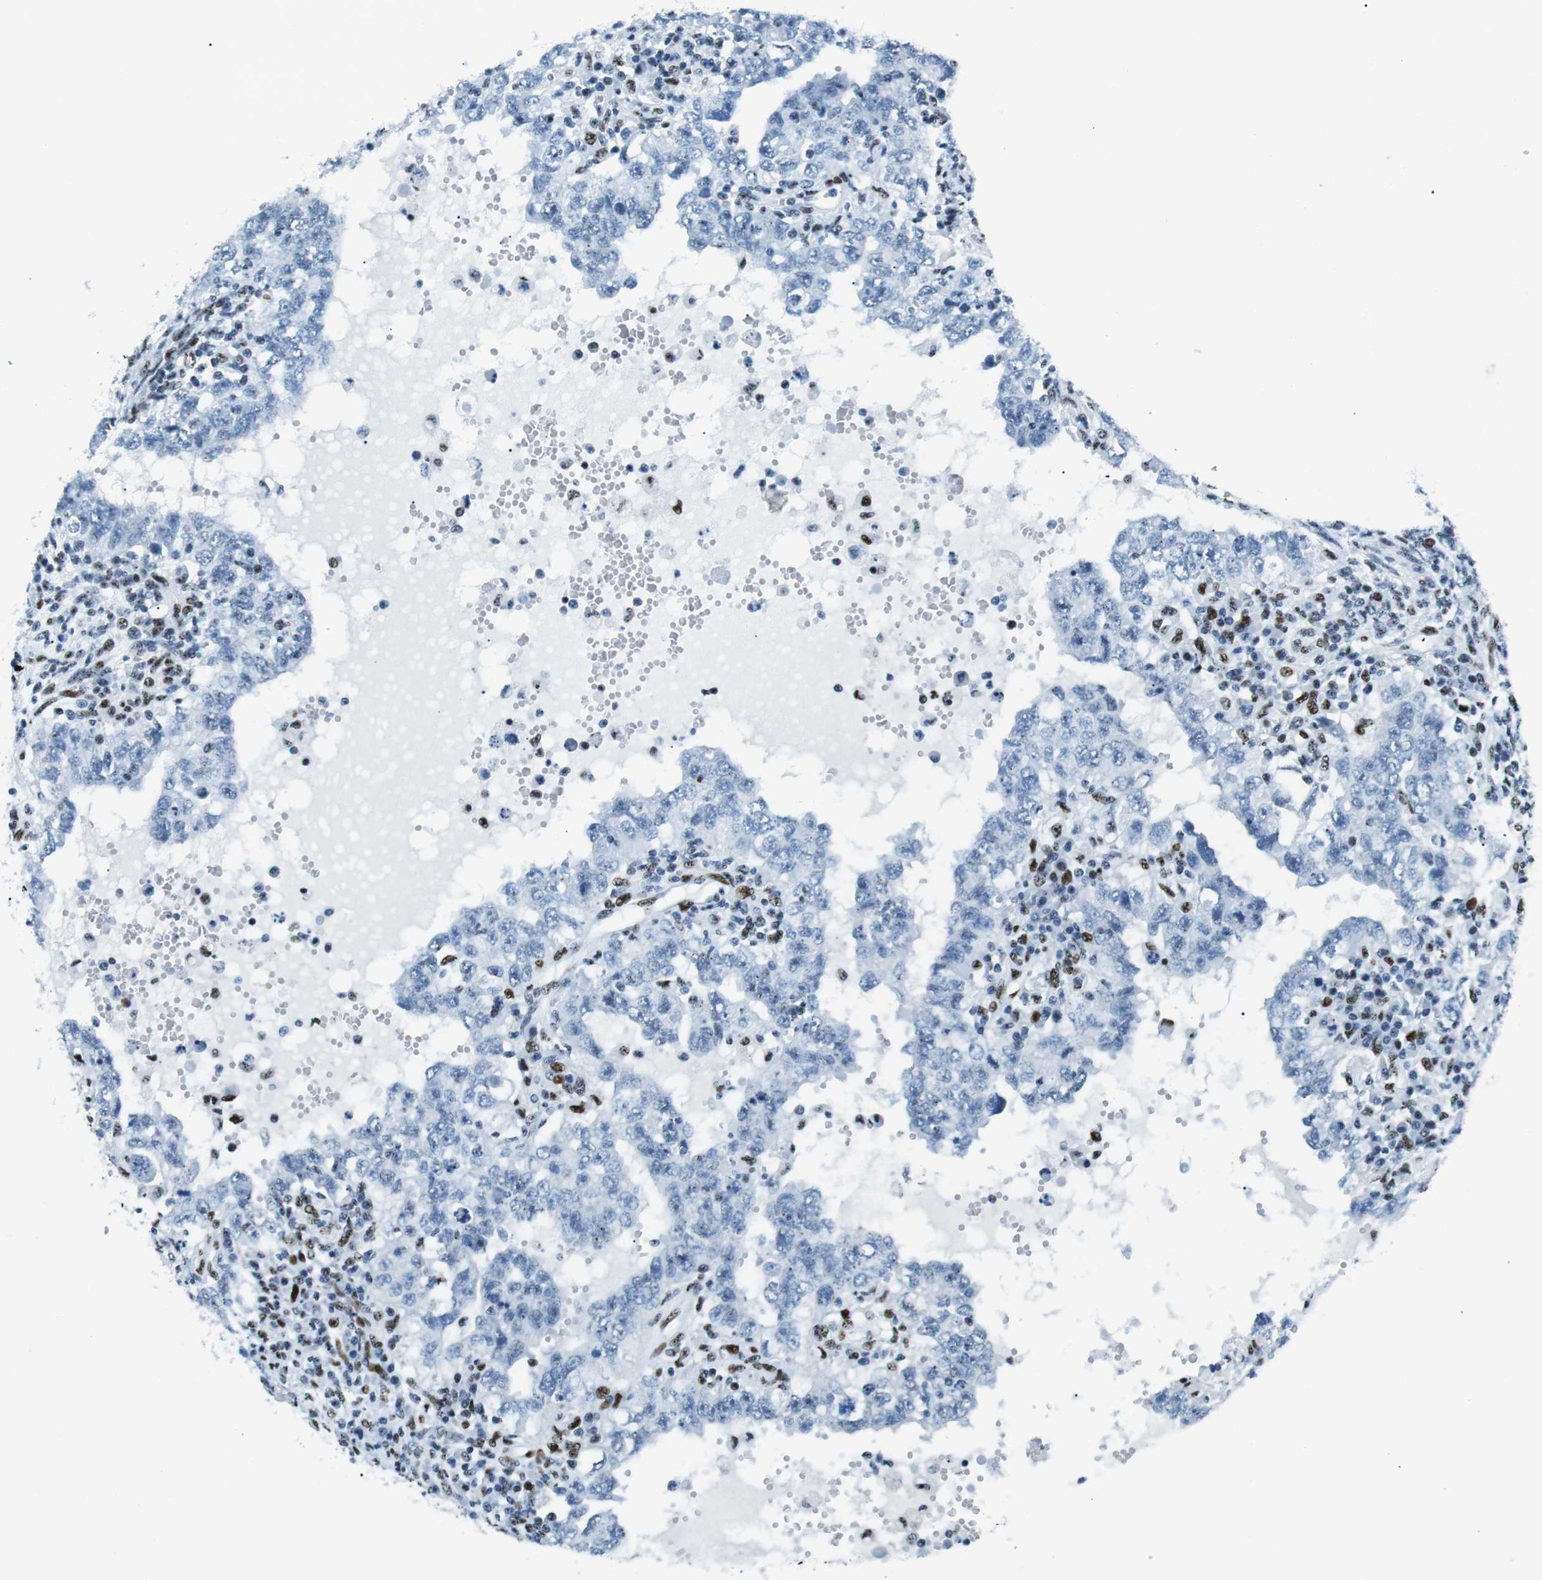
{"staining": {"intensity": "negative", "quantity": "none", "location": "none"}, "tissue": "testis cancer", "cell_type": "Tumor cells", "image_type": "cancer", "snomed": [{"axis": "morphology", "description": "Carcinoma, Embryonal, NOS"}, {"axis": "topography", "description": "Testis"}], "caption": "DAB (3,3'-diaminobenzidine) immunohistochemical staining of human testis cancer demonstrates no significant expression in tumor cells.", "gene": "PML", "patient": {"sex": "male", "age": 26}}